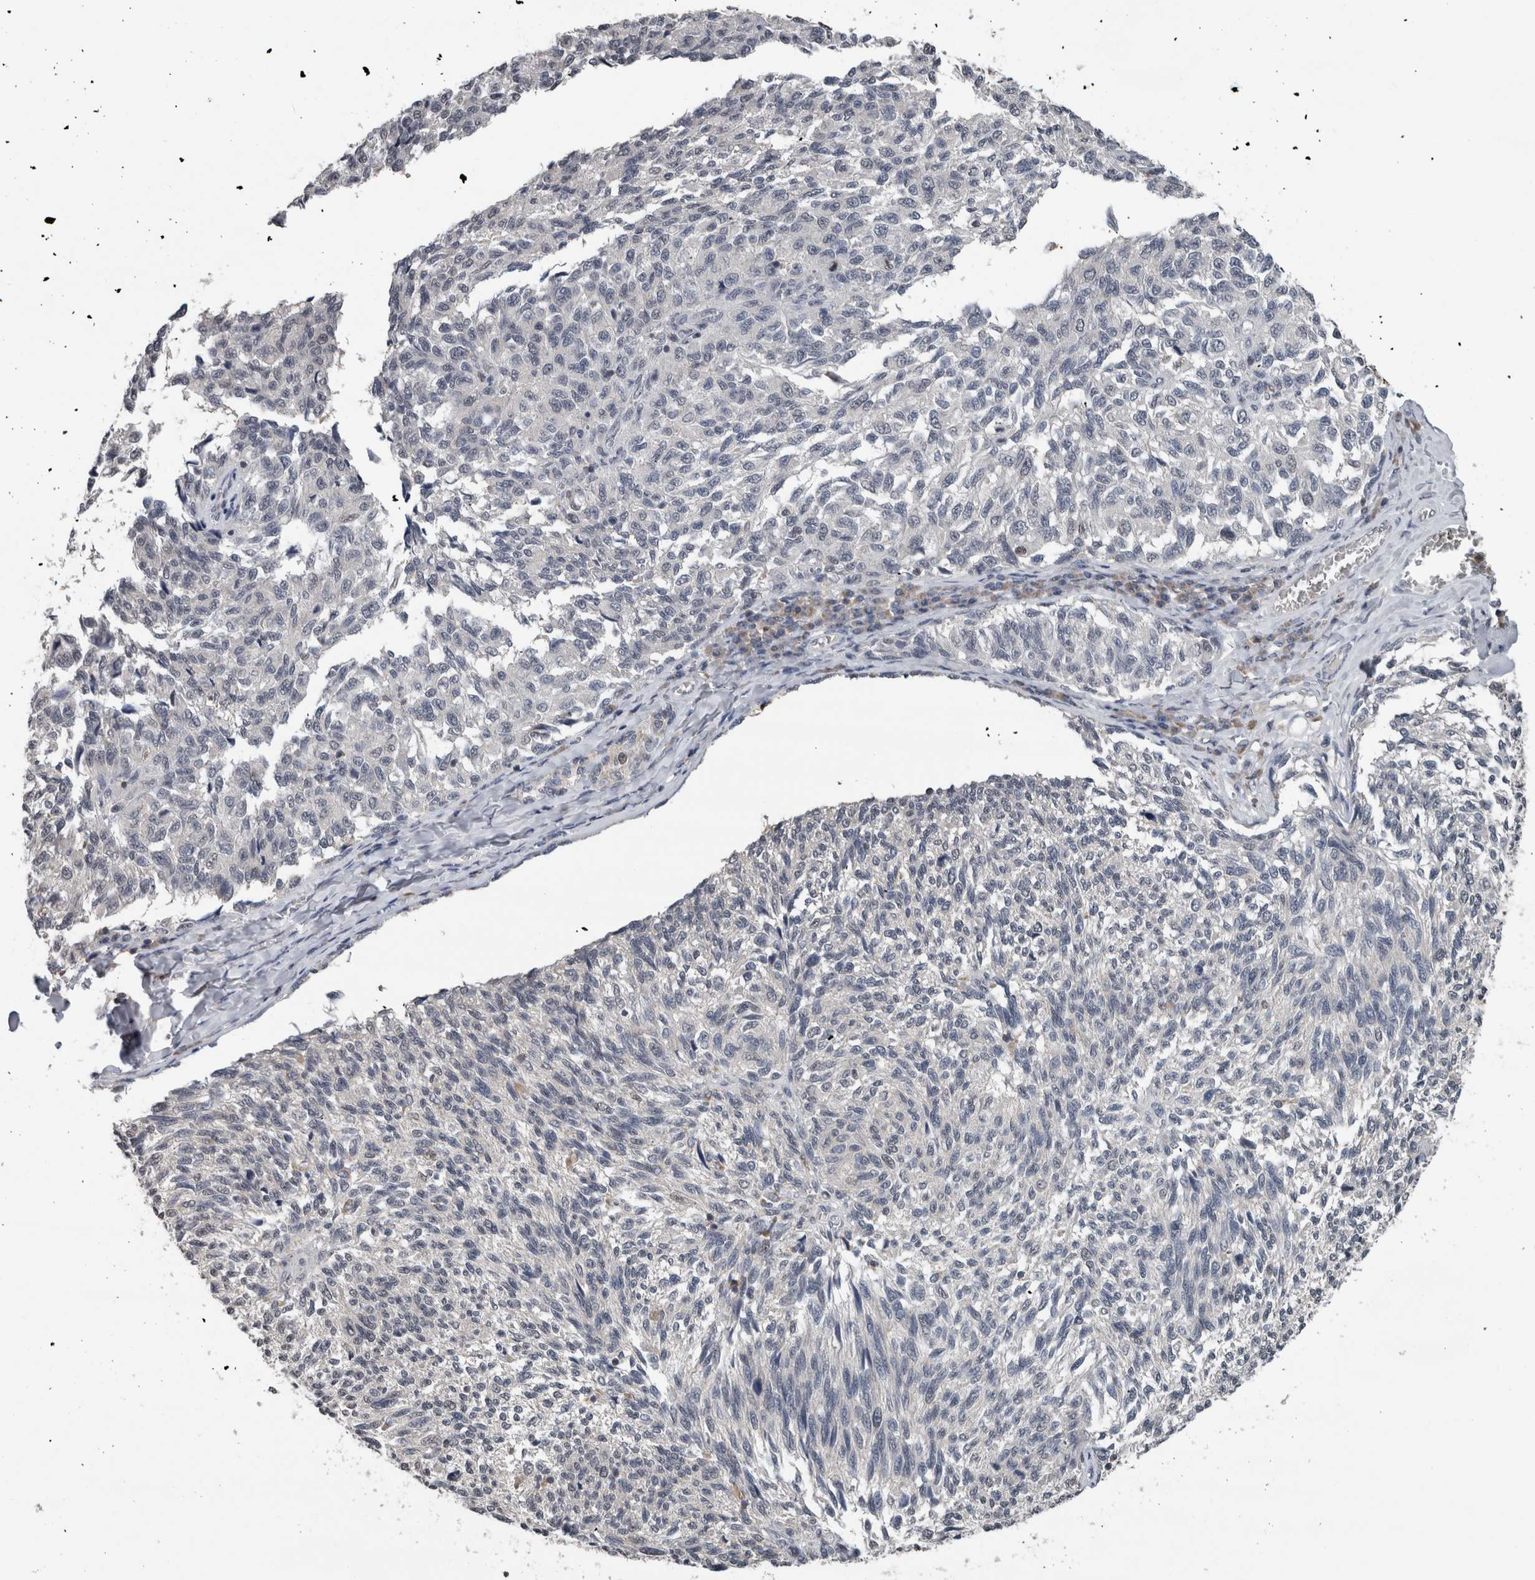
{"staining": {"intensity": "negative", "quantity": "none", "location": "none"}, "tissue": "melanoma", "cell_type": "Tumor cells", "image_type": "cancer", "snomed": [{"axis": "morphology", "description": "Malignant melanoma, NOS"}, {"axis": "topography", "description": "Skin"}], "caption": "High power microscopy image of an IHC histopathology image of melanoma, revealing no significant expression in tumor cells.", "gene": "MAFF", "patient": {"sex": "female", "age": 73}}